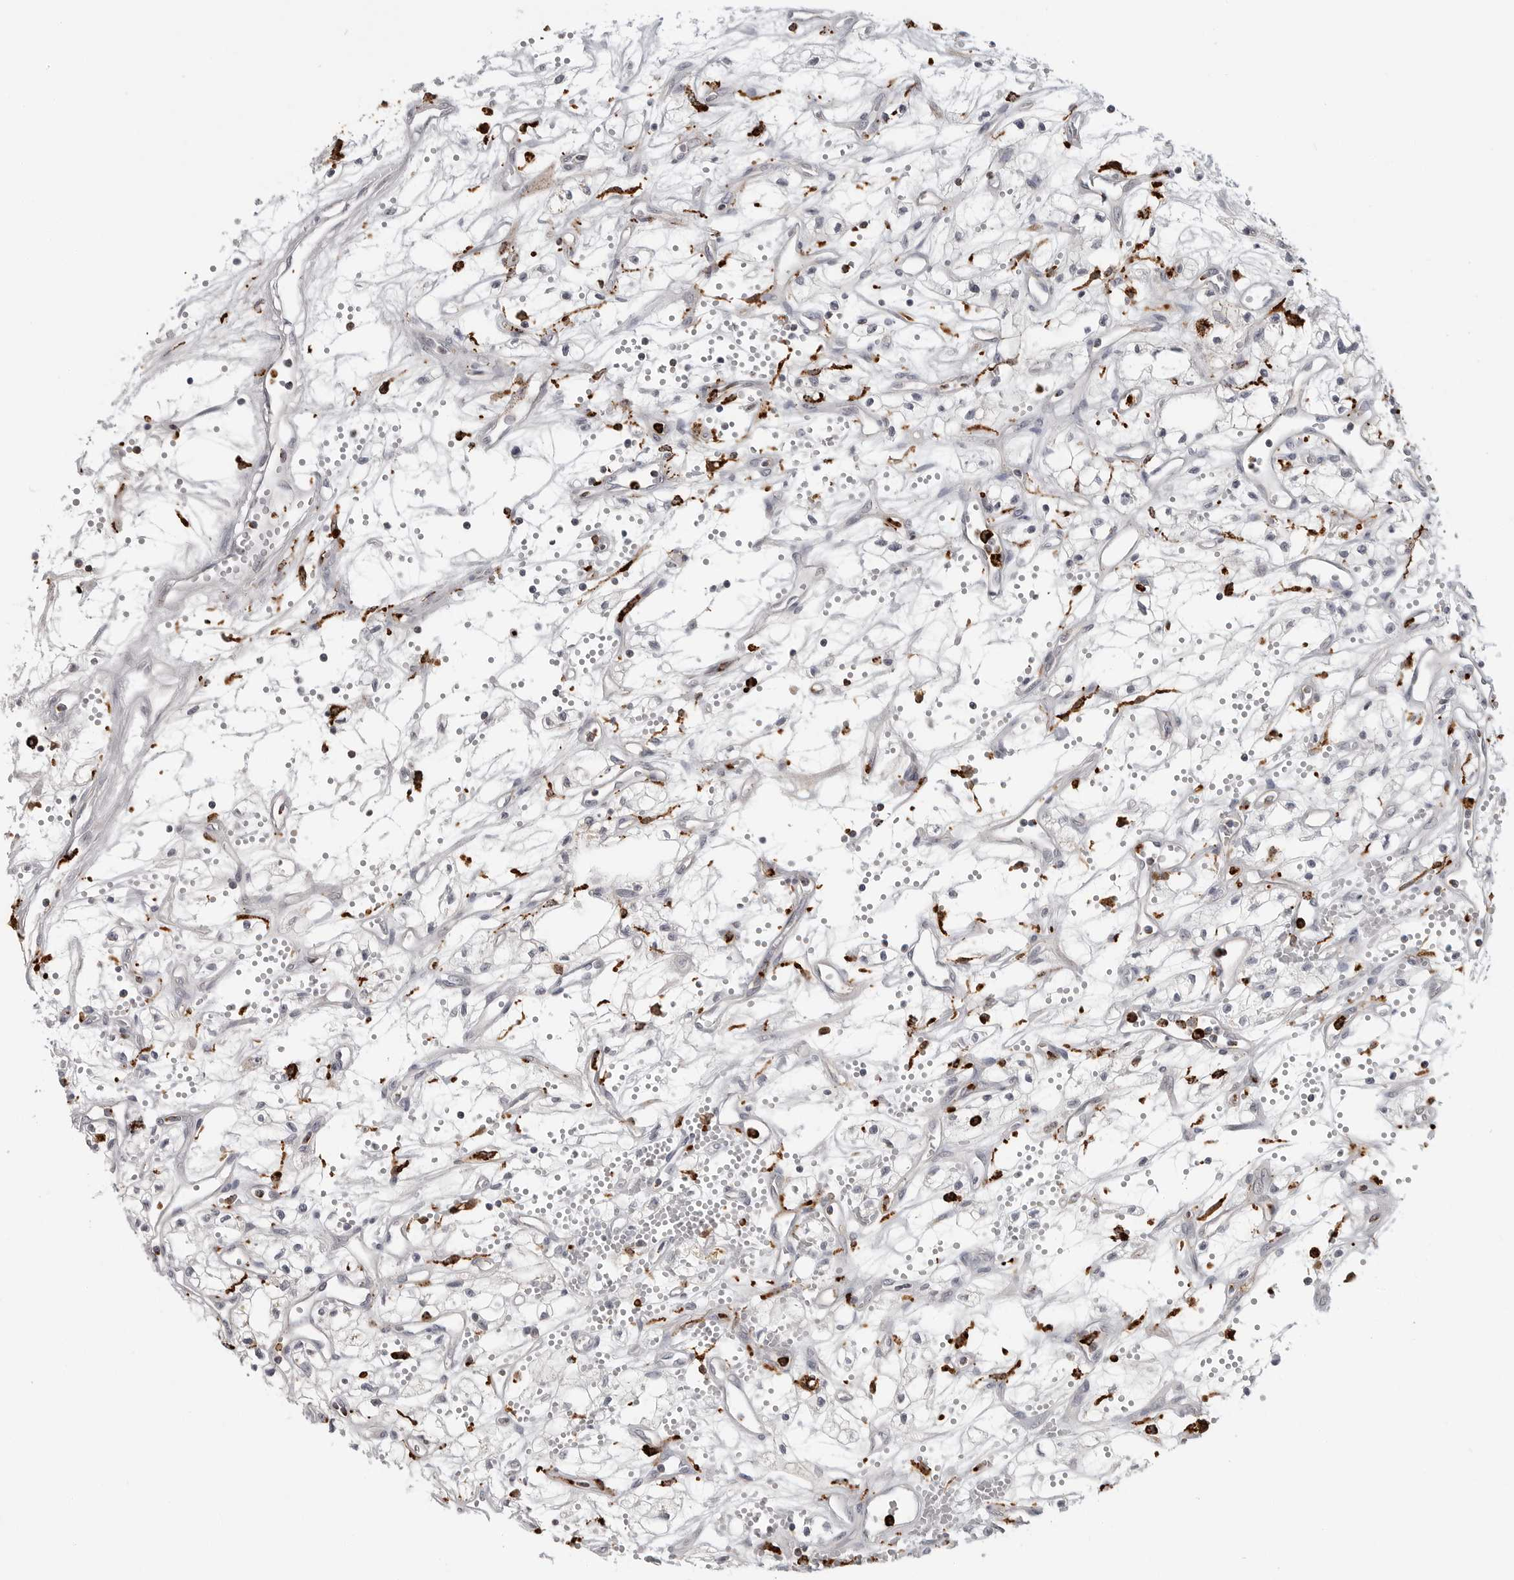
{"staining": {"intensity": "negative", "quantity": "none", "location": "none"}, "tissue": "renal cancer", "cell_type": "Tumor cells", "image_type": "cancer", "snomed": [{"axis": "morphology", "description": "Adenocarcinoma, NOS"}, {"axis": "topography", "description": "Kidney"}], "caption": "DAB (3,3'-diaminobenzidine) immunohistochemical staining of renal cancer (adenocarcinoma) exhibits no significant positivity in tumor cells. (Immunohistochemistry (ihc), brightfield microscopy, high magnification).", "gene": "IFI30", "patient": {"sex": "male", "age": 59}}